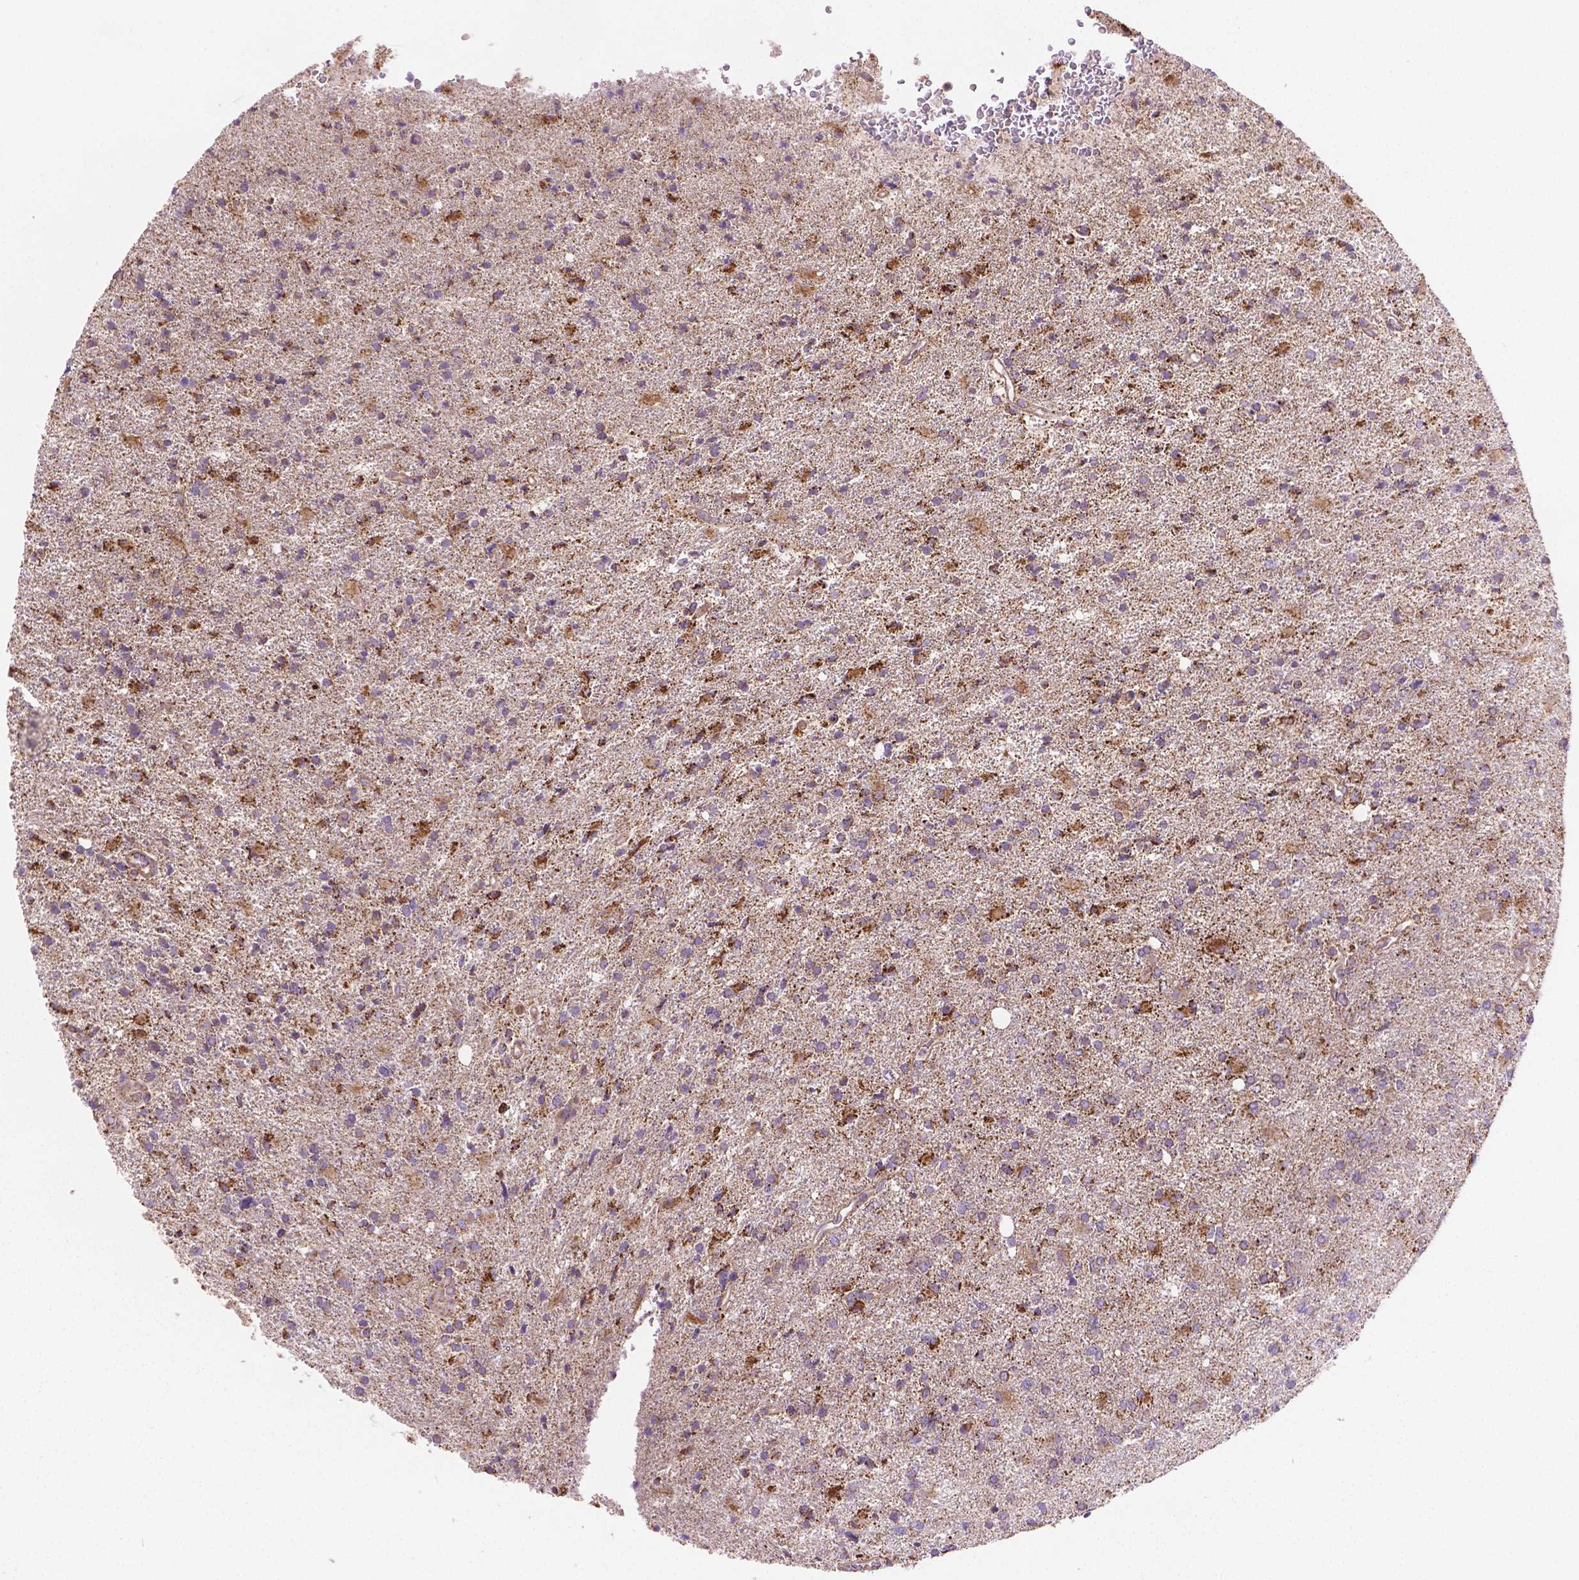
{"staining": {"intensity": "moderate", "quantity": ">75%", "location": "cytoplasmic/membranous"}, "tissue": "glioma", "cell_type": "Tumor cells", "image_type": "cancer", "snomed": [{"axis": "morphology", "description": "Glioma, malignant, High grade"}, {"axis": "topography", "description": "Cerebral cortex"}], "caption": "Tumor cells show medium levels of moderate cytoplasmic/membranous positivity in about >75% of cells in human malignant high-grade glioma. The protein of interest is stained brown, and the nuclei are stained in blue (DAB (3,3'-diaminobenzidine) IHC with brightfield microscopy, high magnification).", "gene": "PIBF1", "patient": {"sex": "male", "age": 70}}